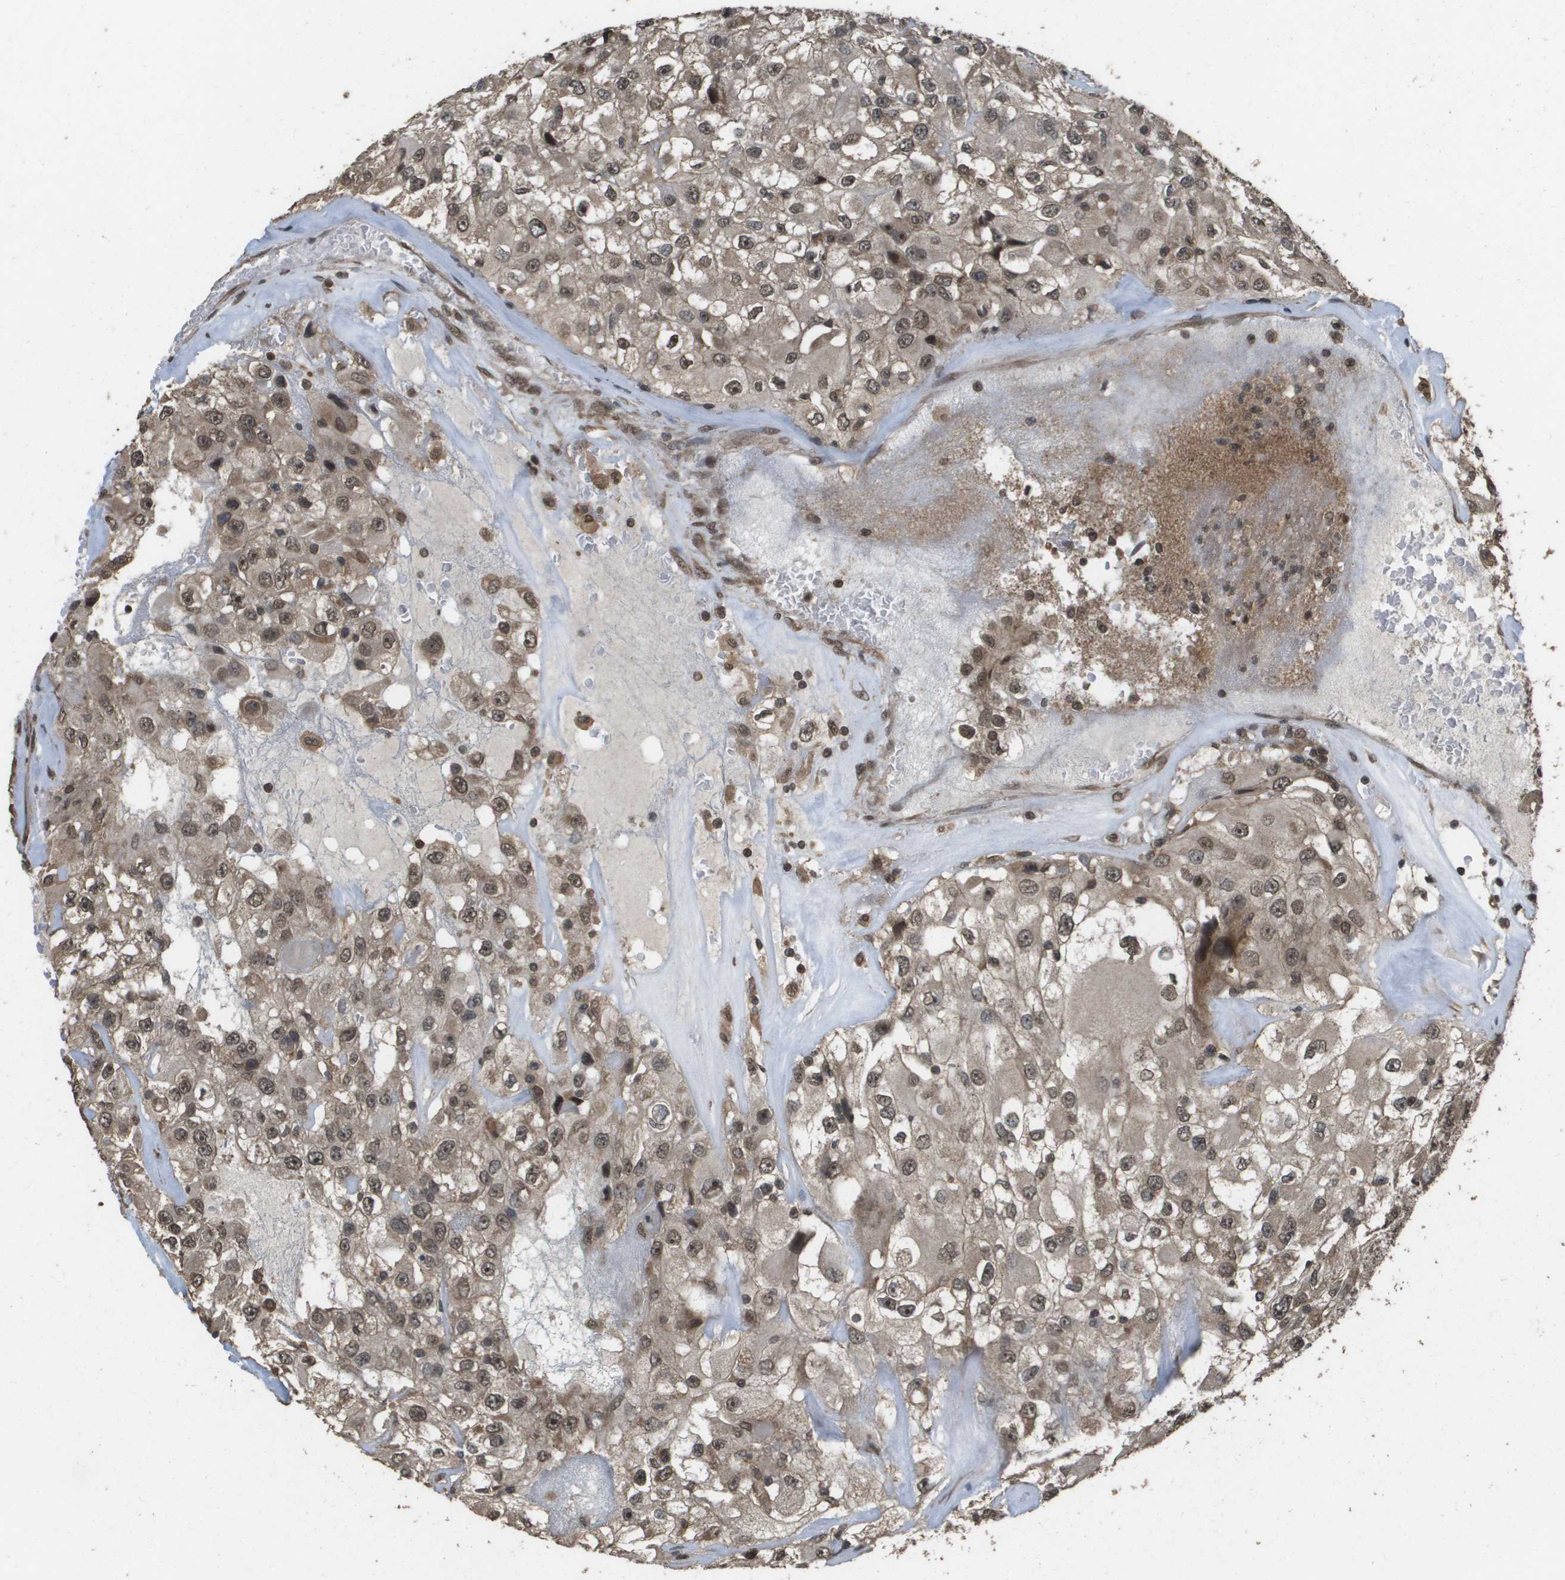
{"staining": {"intensity": "moderate", "quantity": ">75%", "location": "cytoplasmic/membranous,nuclear"}, "tissue": "renal cancer", "cell_type": "Tumor cells", "image_type": "cancer", "snomed": [{"axis": "morphology", "description": "Adenocarcinoma, NOS"}, {"axis": "topography", "description": "Kidney"}], "caption": "This photomicrograph shows immunohistochemistry staining of human adenocarcinoma (renal), with medium moderate cytoplasmic/membranous and nuclear staining in about >75% of tumor cells.", "gene": "AXIN2", "patient": {"sex": "female", "age": 52}}